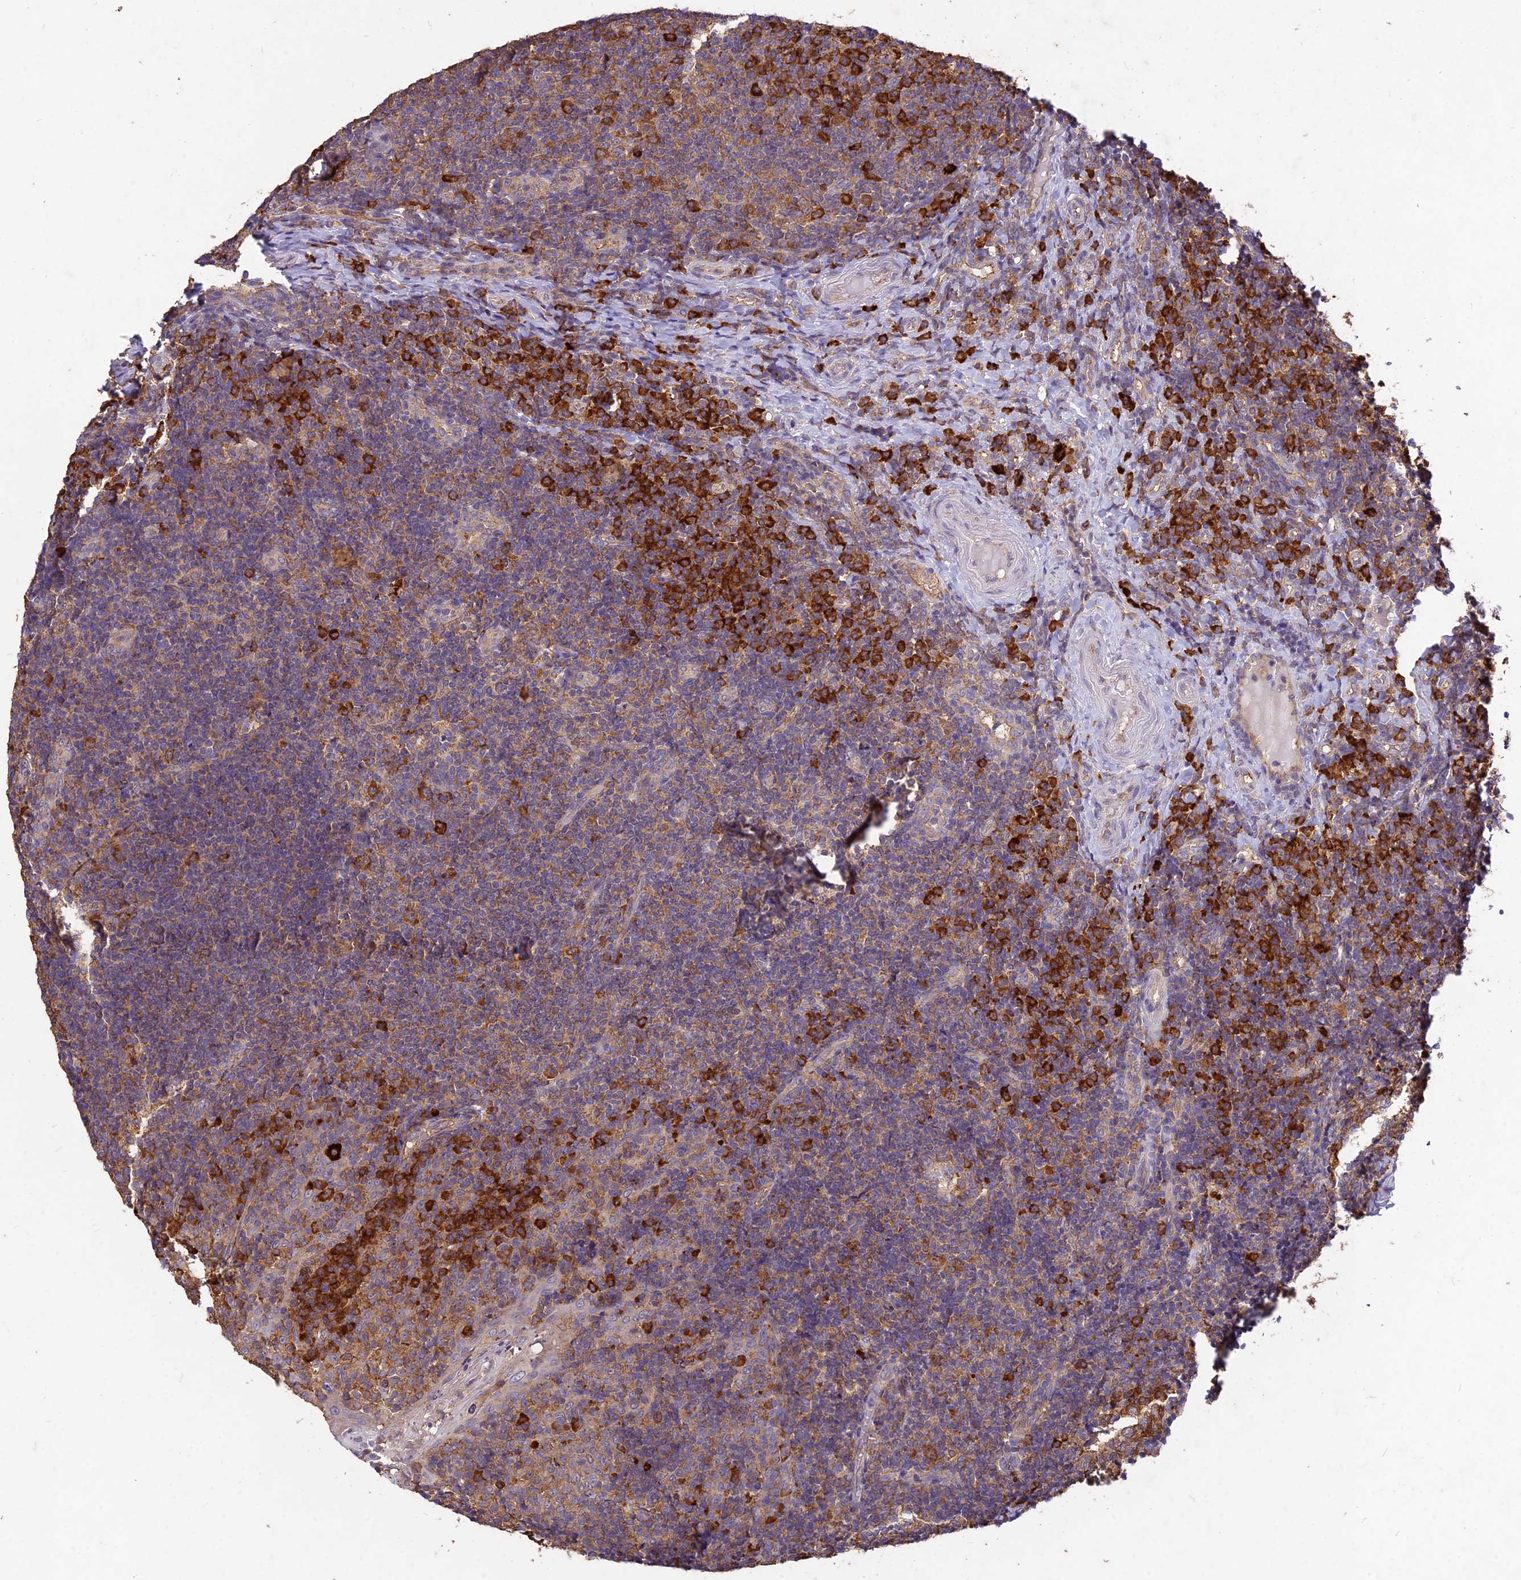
{"staining": {"intensity": "moderate", "quantity": ">75%", "location": "cytoplasmic/membranous"}, "tissue": "tonsil", "cell_type": "Germinal center cells", "image_type": "normal", "snomed": [{"axis": "morphology", "description": "Normal tissue, NOS"}, {"axis": "topography", "description": "Tonsil"}], "caption": "Brown immunohistochemical staining in normal tonsil demonstrates moderate cytoplasmic/membranous expression in approximately >75% of germinal center cells. Using DAB (3,3'-diaminobenzidine) (brown) and hematoxylin (blue) stains, captured at high magnification using brightfield microscopy.", "gene": "NXNL2", "patient": {"sex": "female", "age": 40}}